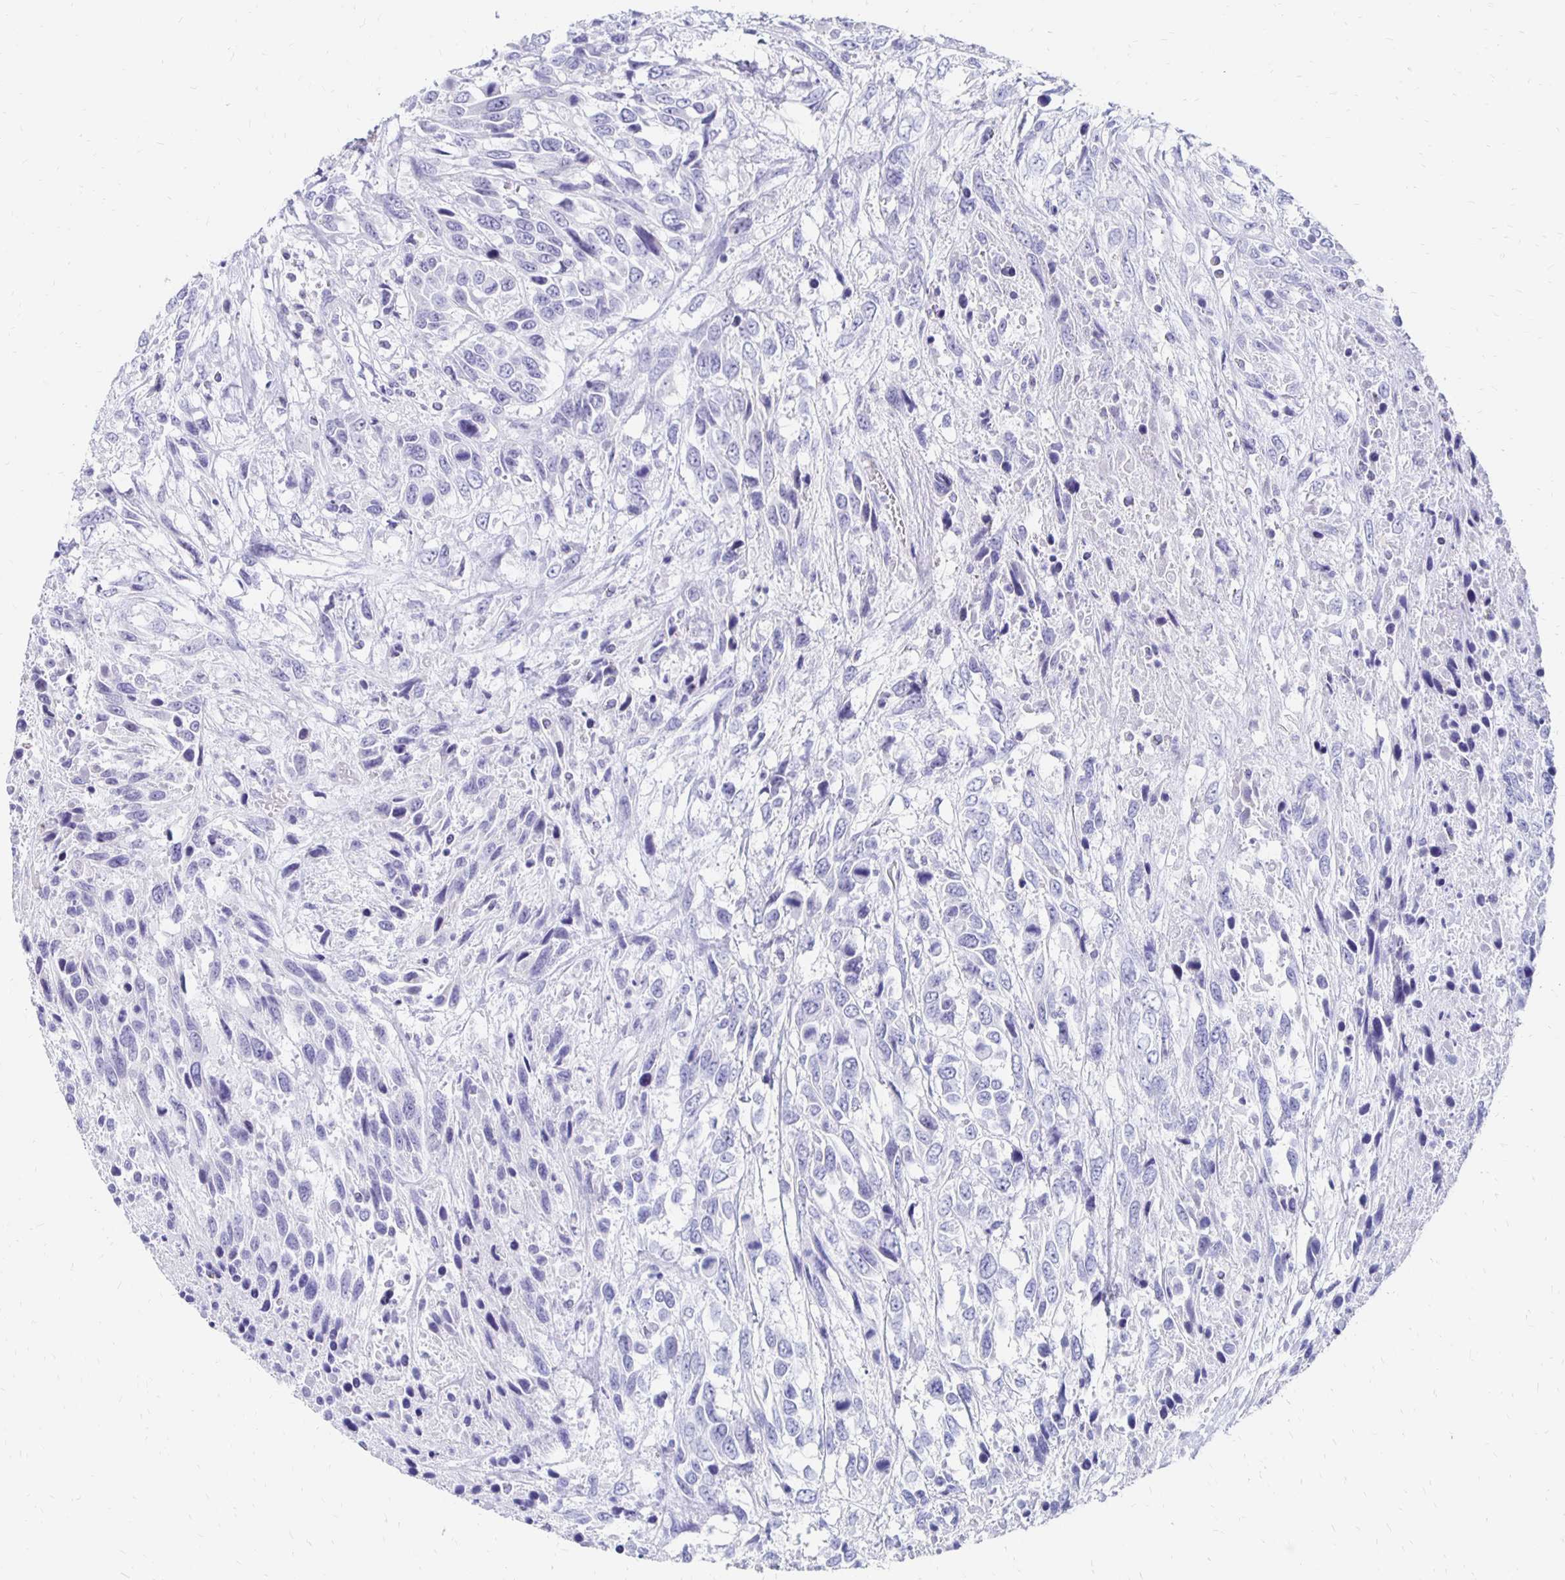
{"staining": {"intensity": "negative", "quantity": "none", "location": "none"}, "tissue": "urothelial cancer", "cell_type": "Tumor cells", "image_type": "cancer", "snomed": [{"axis": "morphology", "description": "Urothelial carcinoma, High grade"}, {"axis": "topography", "description": "Urinary bladder"}], "caption": "The histopathology image reveals no significant positivity in tumor cells of urothelial cancer. (DAB immunohistochemistry with hematoxylin counter stain).", "gene": "SYT2", "patient": {"sex": "female", "age": 70}}